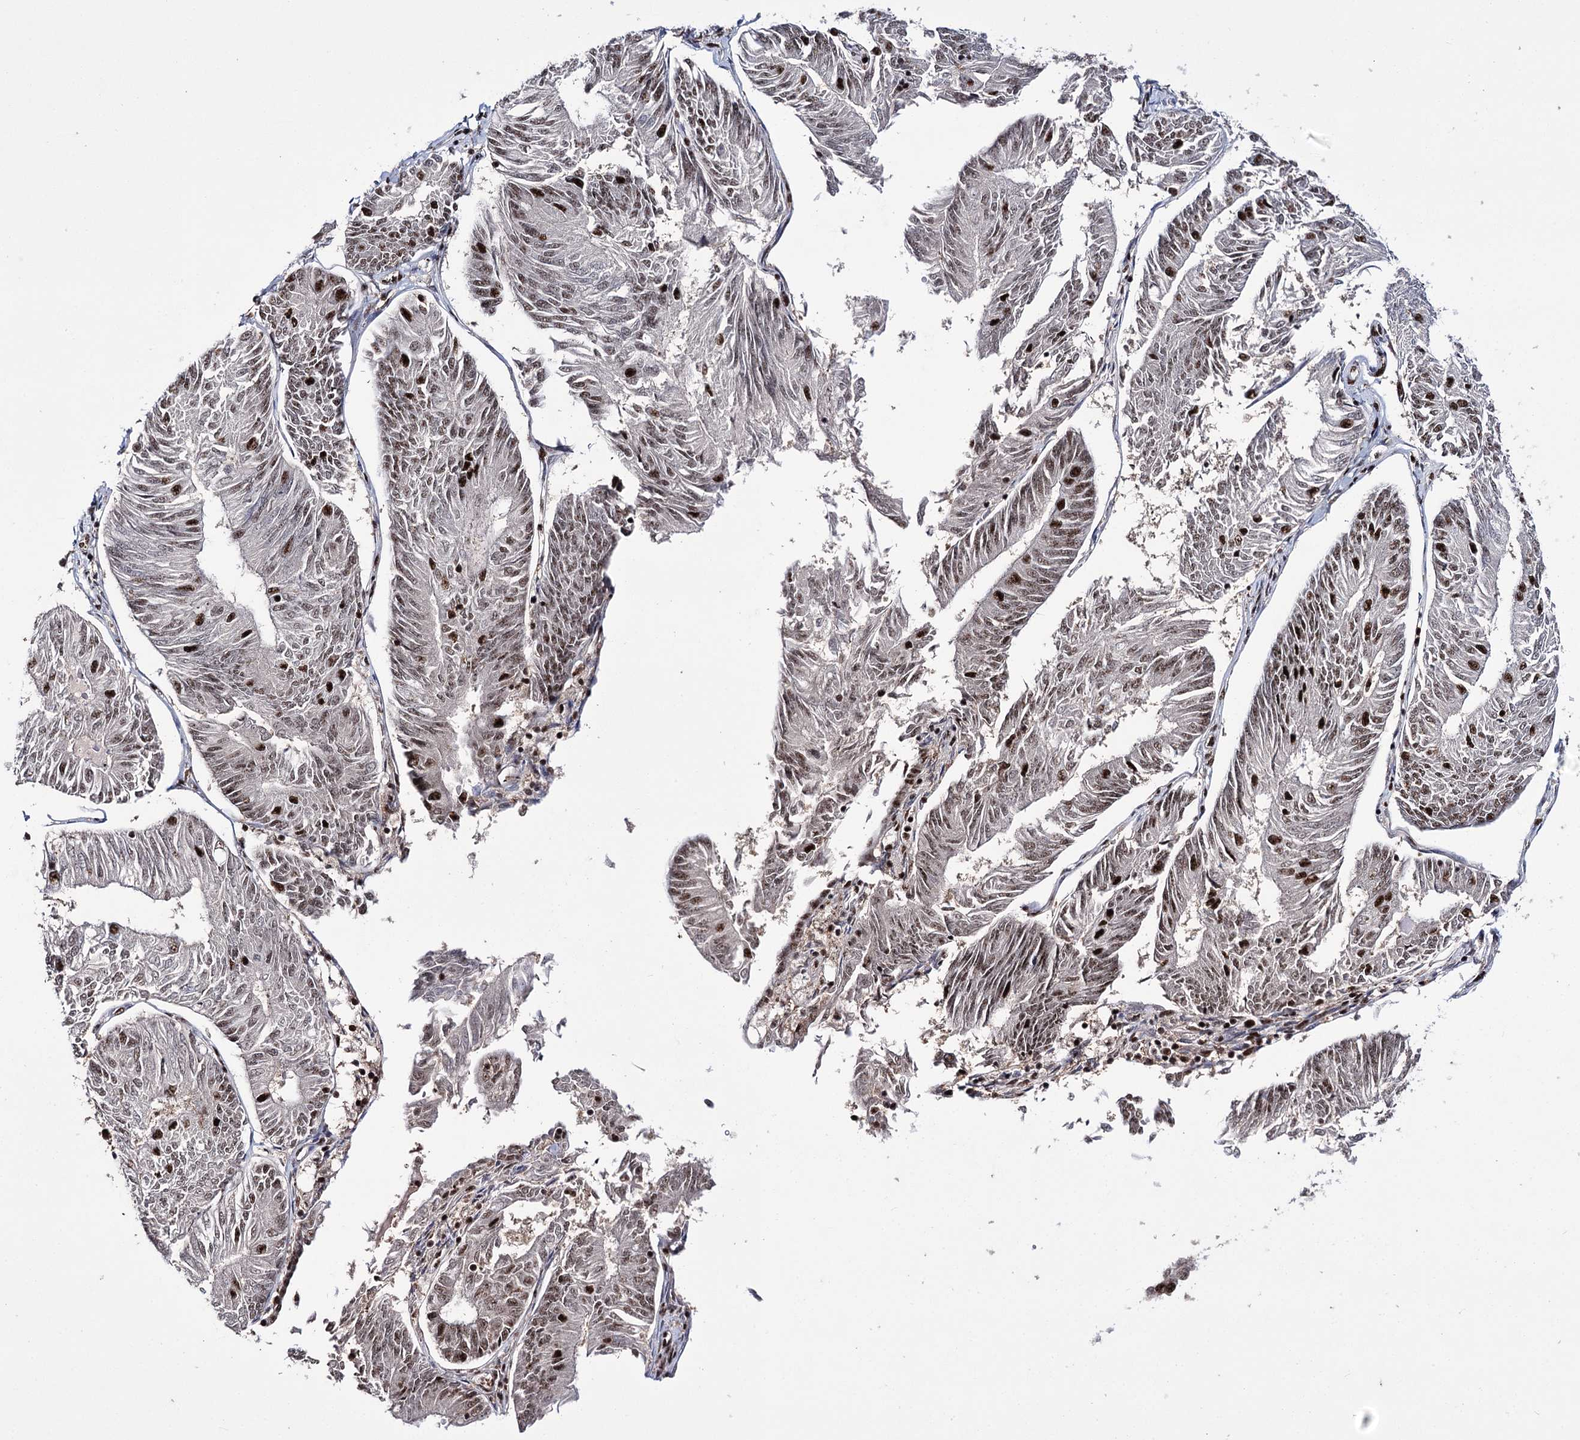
{"staining": {"intensity": "strong", "quantity": "<25%", "location": "nuclear"}, "tissue": "endometrial cancer", "cell_type": "Tumor cells", "image_type": "cancer", "snomed": [{"axis": "morphology", "description": "Adenocarcinoma, NOS"}, {"axis": "topography", "description": "Endometrium"}], "caption": "Tumor cells reveal strong nuclear expression in approximately <25% of cells in endometrial cancer (adenocarcinoma).", "gene": "PRPF40A", "patient": {"sex": "female", "age": 58}}